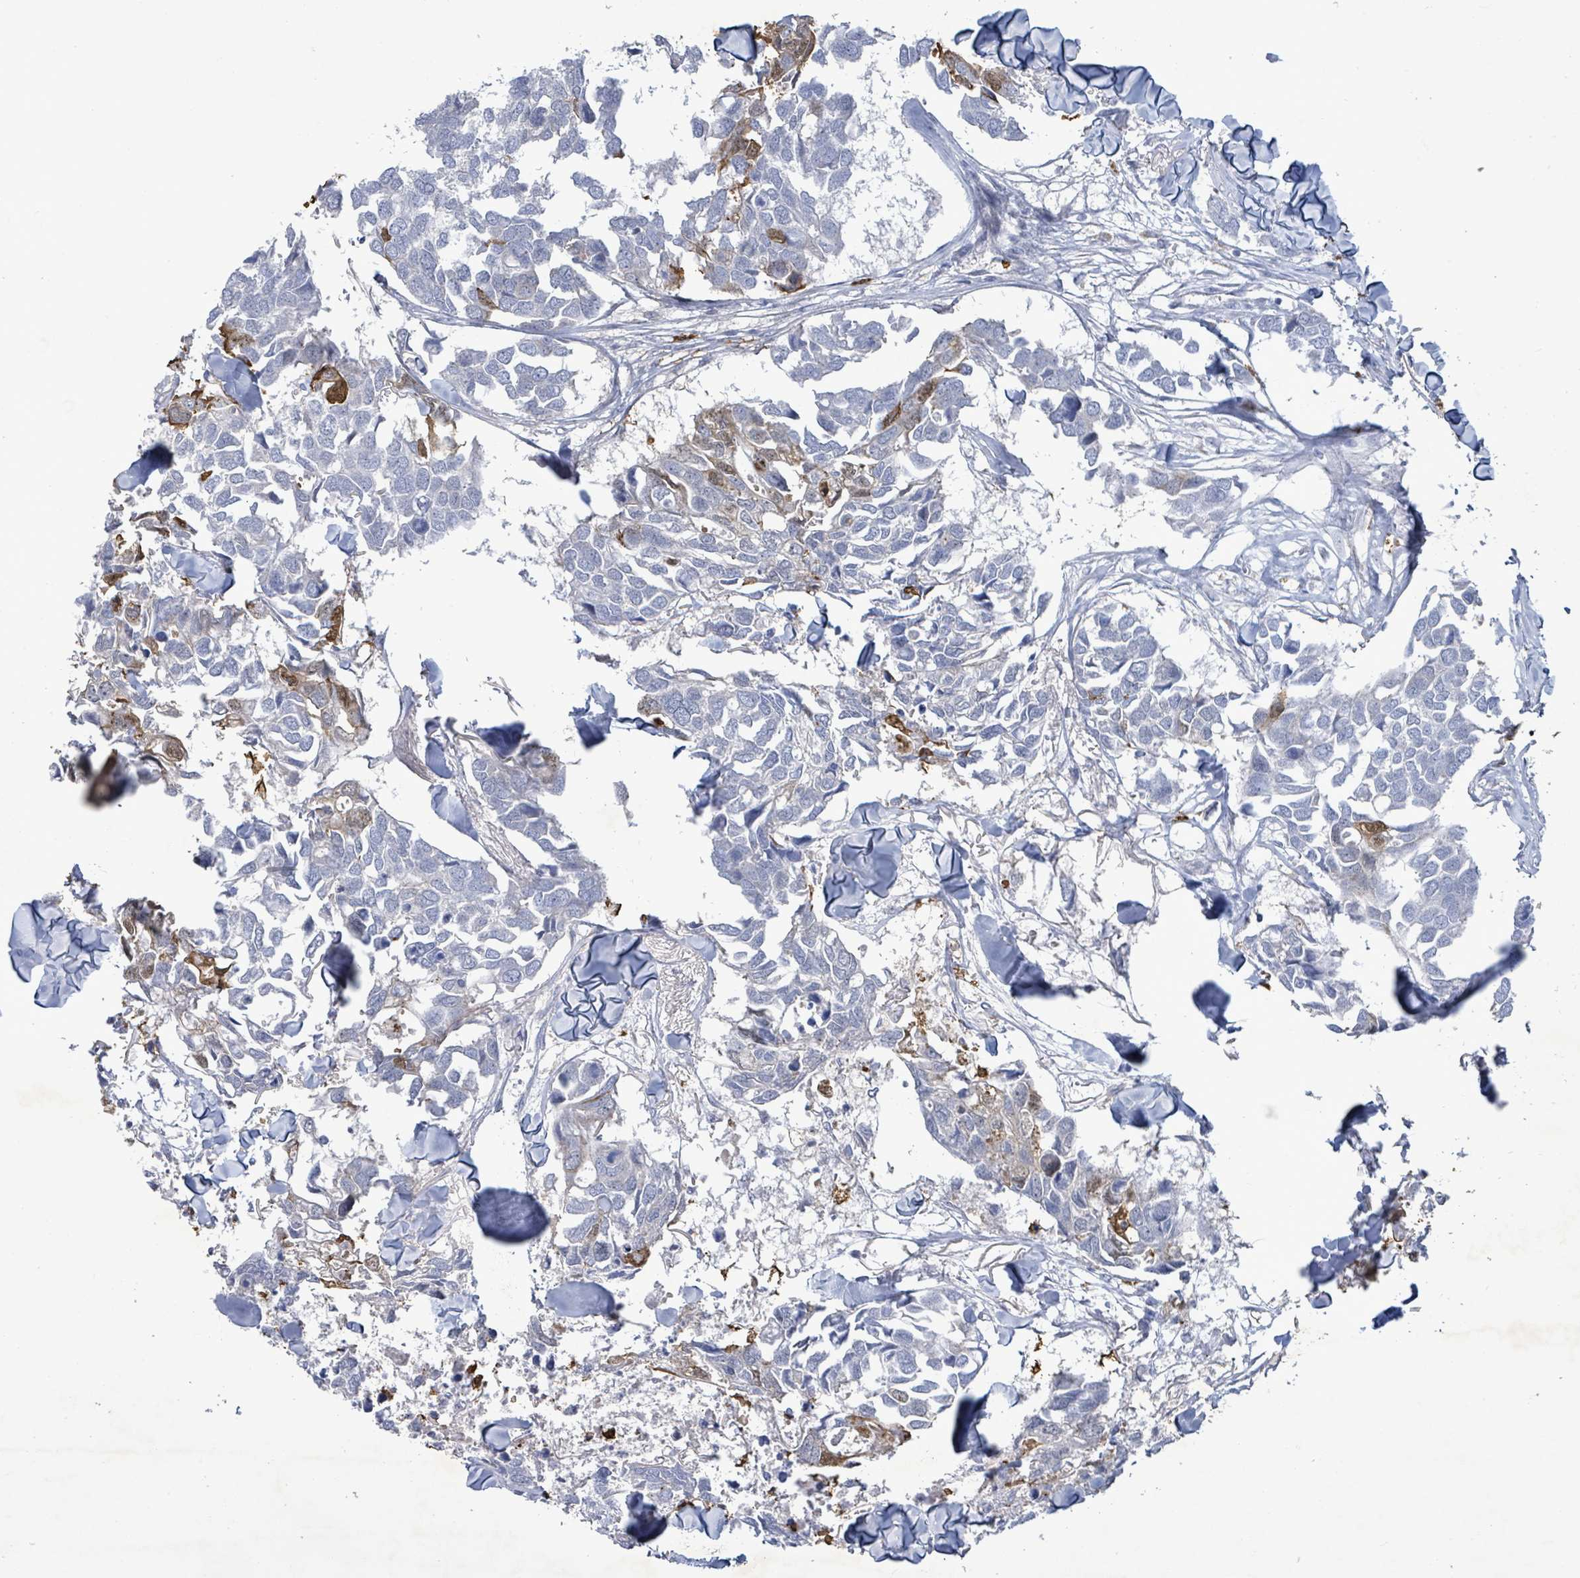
{"staining": {"intensity": "moderate", "quantity": "<25%", "location": "cytoplasmic/membranous"}, "tissue": "breast cancer", "cell_type": "Tumor cells", "image_type": "cancer", "snomed": [{"axis": "morphology", "description": "Duct carcinoma"}, {"axis": "topography", "description": "Breast"}], "caption": "Breast infiltrating ductal carcinoma was stained to show a protein in brown. There is low levels of moderate cytoplasmic/membranous positivity in about <25% of tumor cells. (Stains: DAB in brown, nuclei in blue, Microscopy: brightfield microscopy at high magnification).", "gene": "FAM210A", "patient": {"sex": "female", "age": 83}}